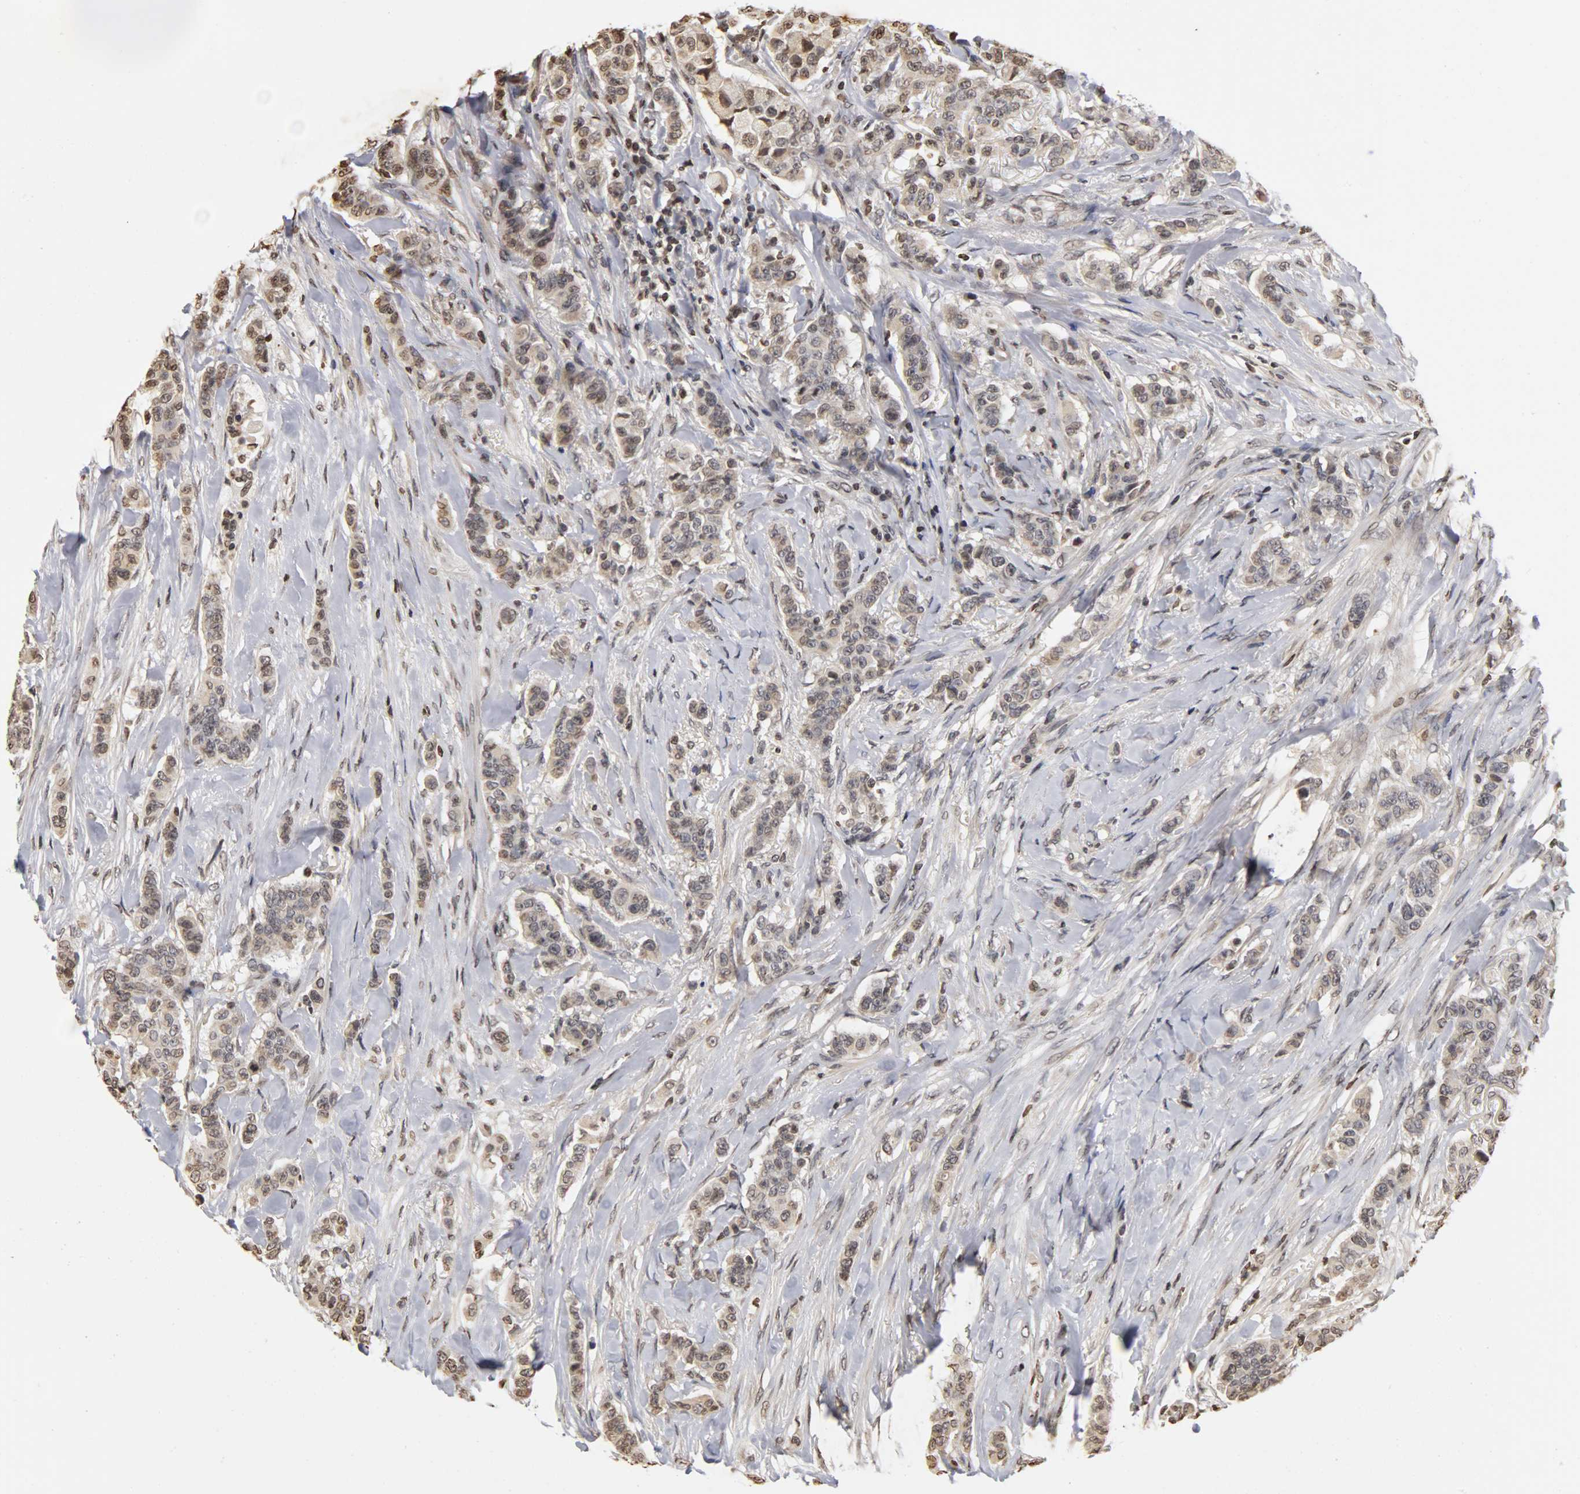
{"staining": {"intensity": "weak", "quantity": "<25%", "location": "cytoplasmic/membranous,nuclear"}, "tissue": "breast cancer", "cell_type": "Tumor cells", "image_type": "cancer", "snomed": [{"axis": "morphology", "description": "Duct carcinoma"}, {"axis": "topography", "description": "Breast"}], "caption": "This is a photomicrograph of immunohistochemistry staining of breast cancer (invasive ductal carcinoma), which shows no expression in tumor cells.", "gene": "ERCC2", "patient": {"sex": "female", "age": 40}}